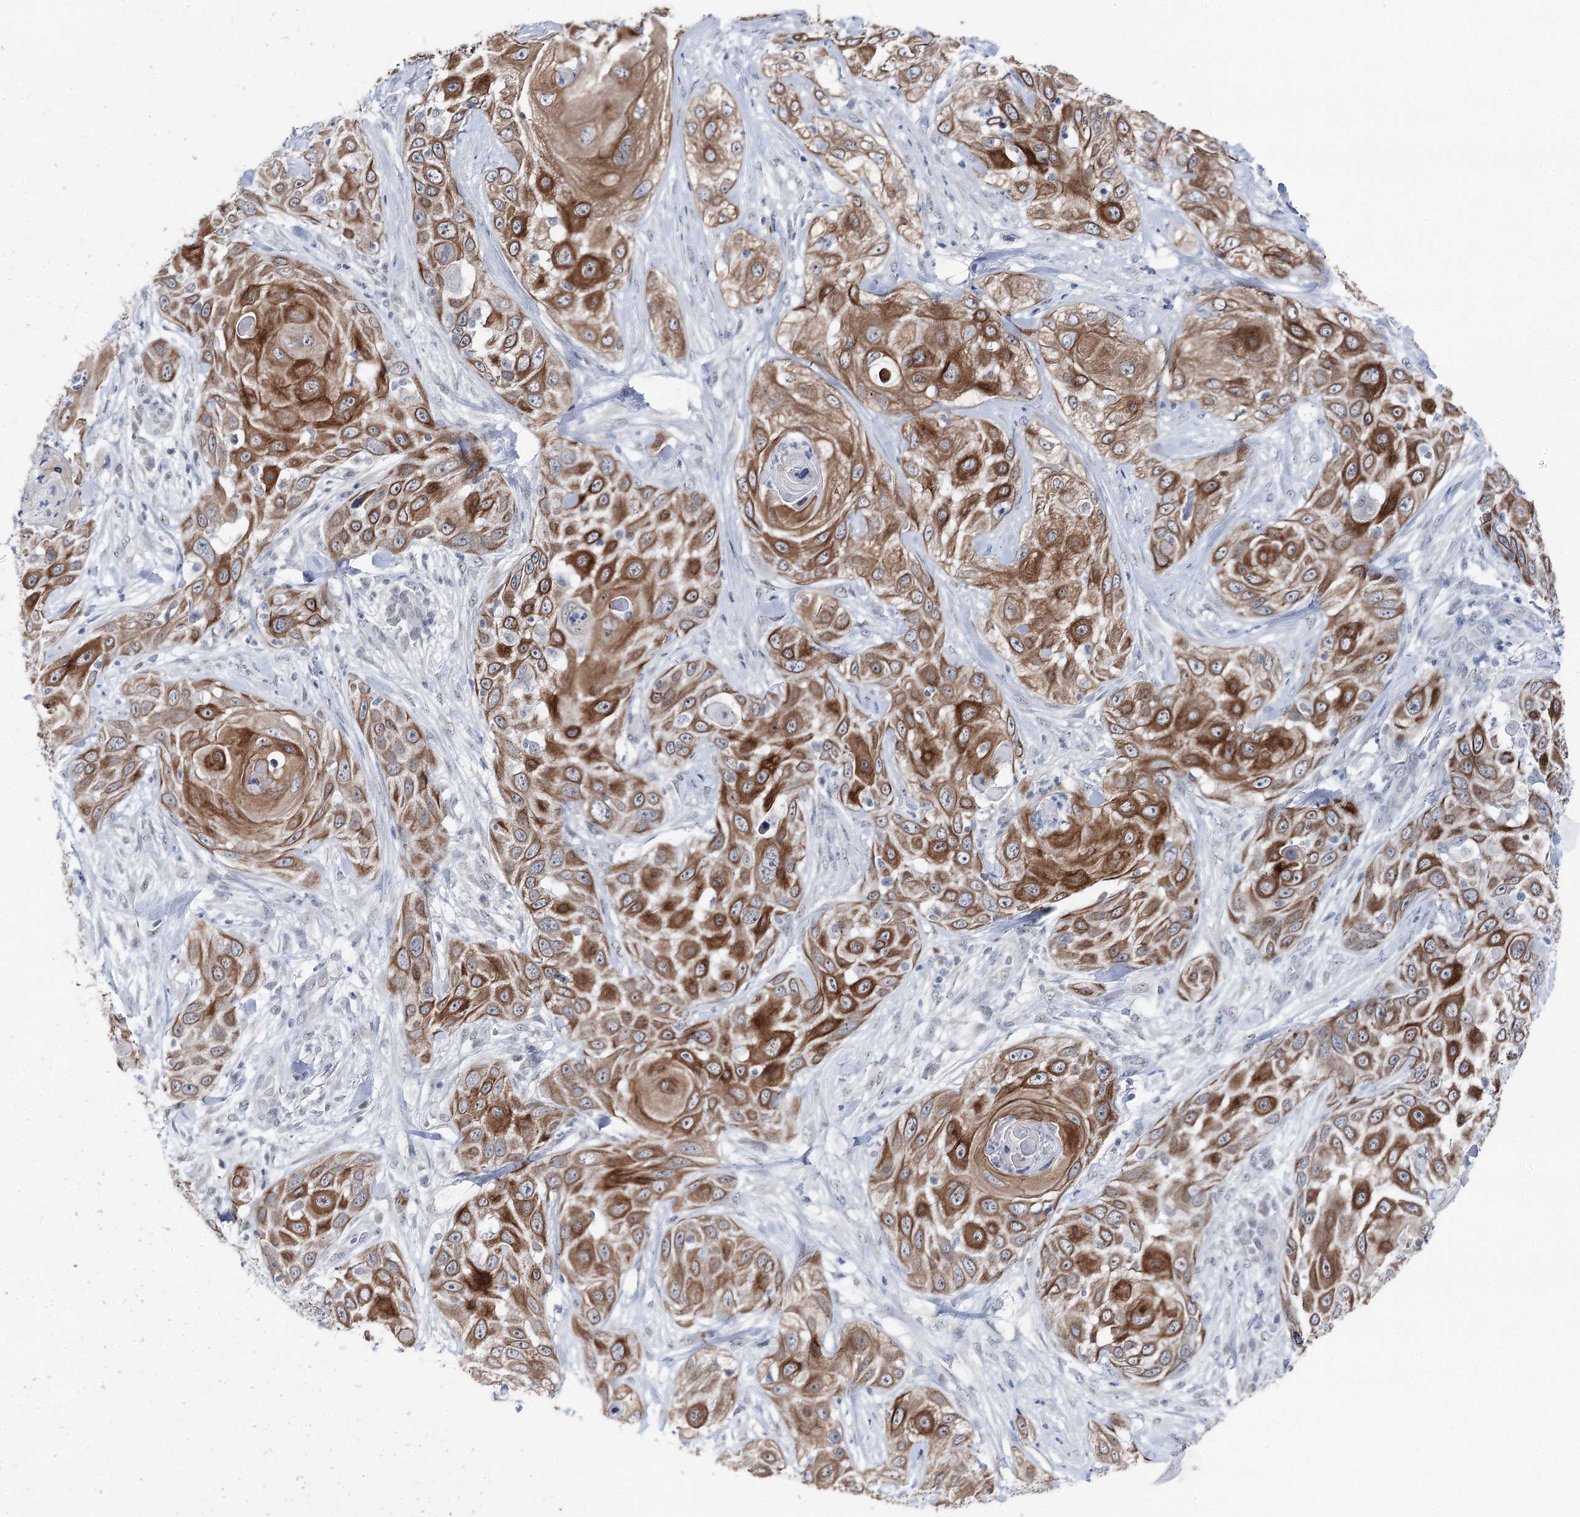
{"staining": {"intensity": "strong", "quantity": ">75%", "location": "cytoplasmic/membranous"}, "tissue": "skin cancer", "cell_type": "Tumor cells", "image_type": "cancer", "snomed": [{"axis": "morphology", "description": "Squamous cell carcinoma, NOS"}, {"axis": "topography", "description": "Skin"}], "caption": "Strong cytoplasmic/membranous protein positivity is identified in approximately >75% of tumor cells in skin cancer.", "gene": "STEEP1", "patient": {"sex": "female", "age": 44}}